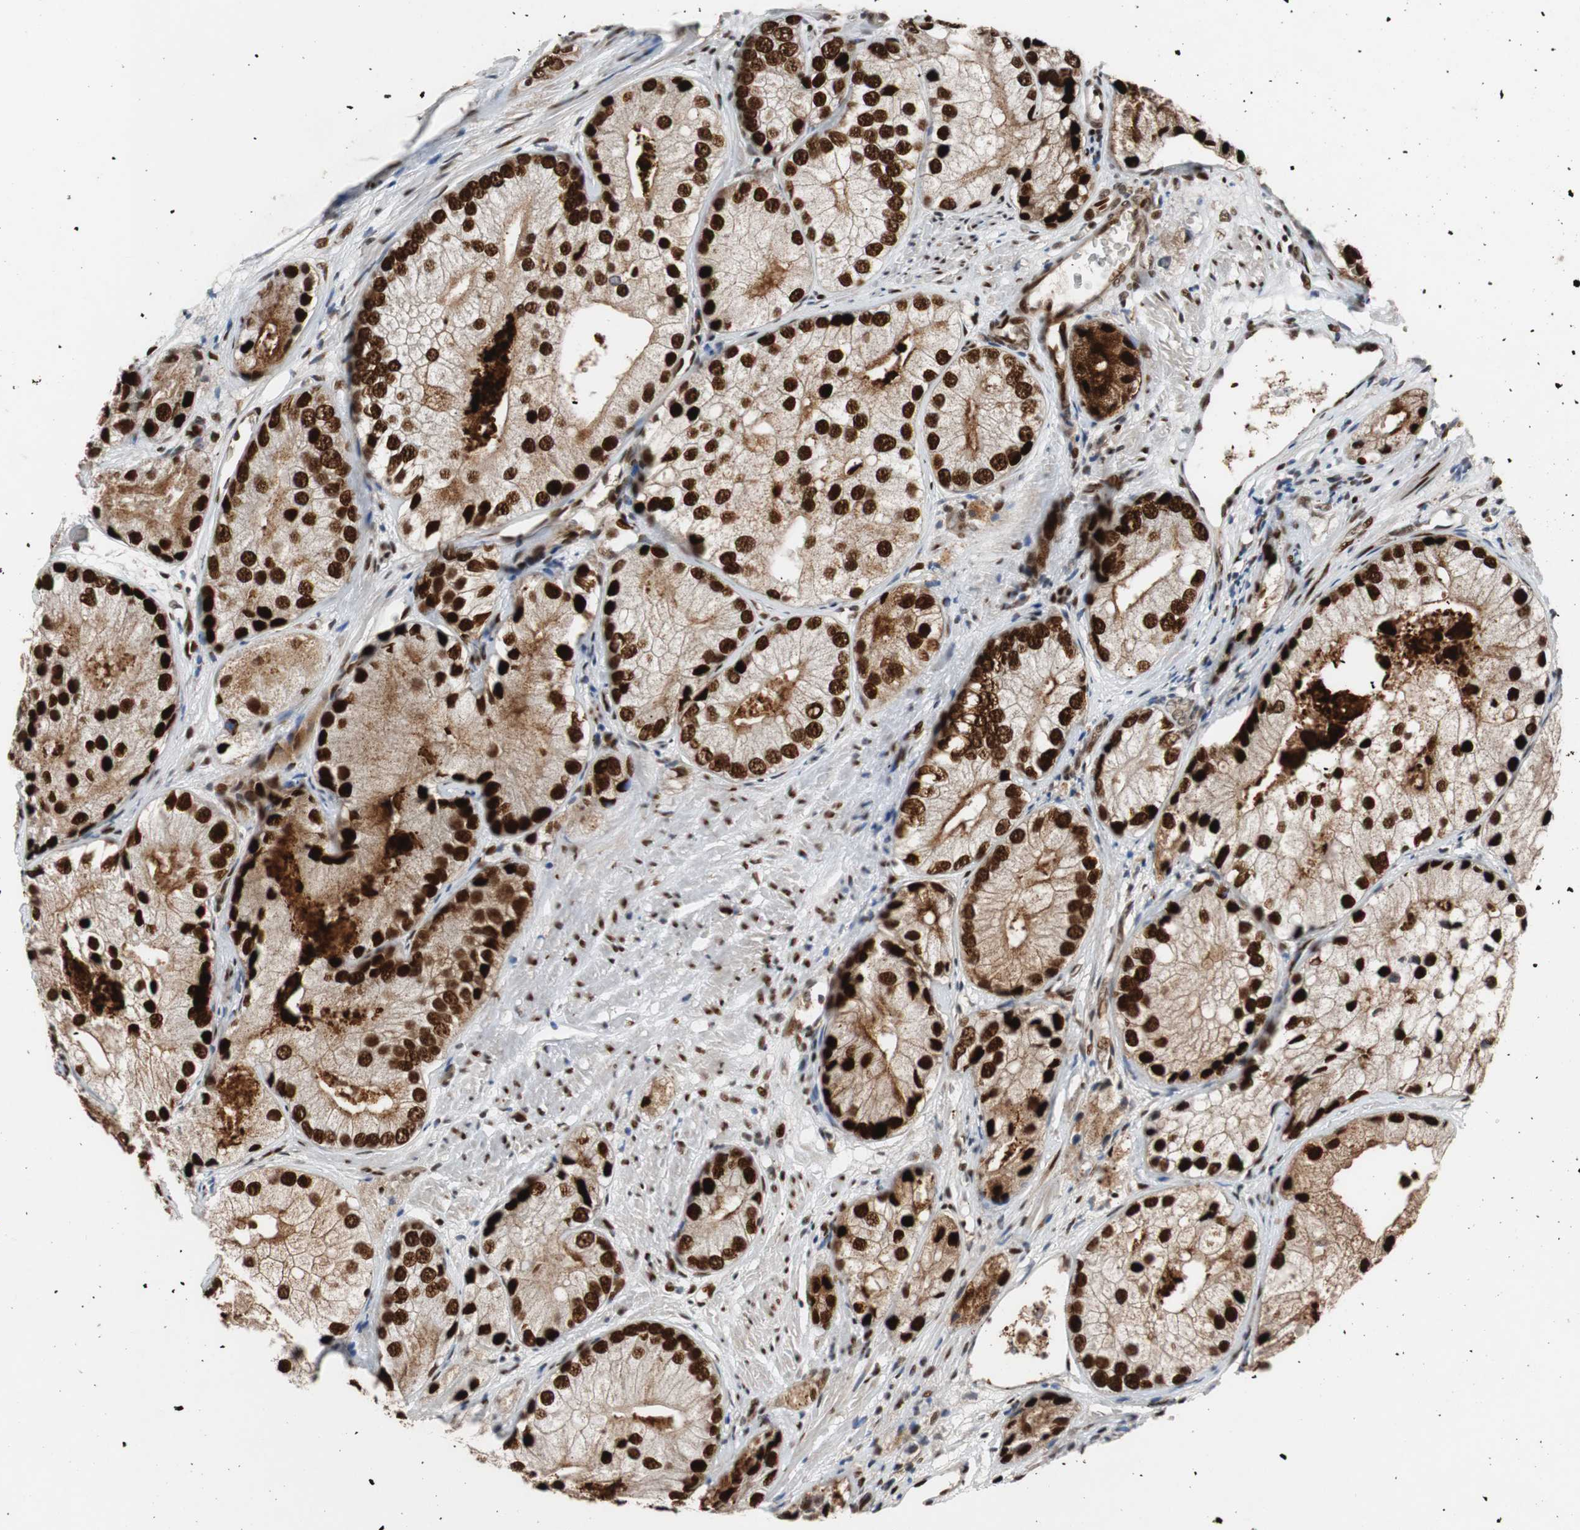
{"staining": {"intensity": "strong", "quantity": ">75%", "location": "nuclear"}, "tissue": "prostate cancer", "cell_type": "Tumor cells", "image_type": "cancer", "snomed": [{"axis": "morphology", "description": "Adenocarcinoma, Low grade"}, {"axis": "topography", "description": "Prostate"}], "caption": "Approximately >75% of tumor cells in human prostate cancer reveal strong nuclear protein staining as visualized by brown immunohistochemical staining.", "gene": "NBL1", "patient": {"sex": "male", "age": 69}}